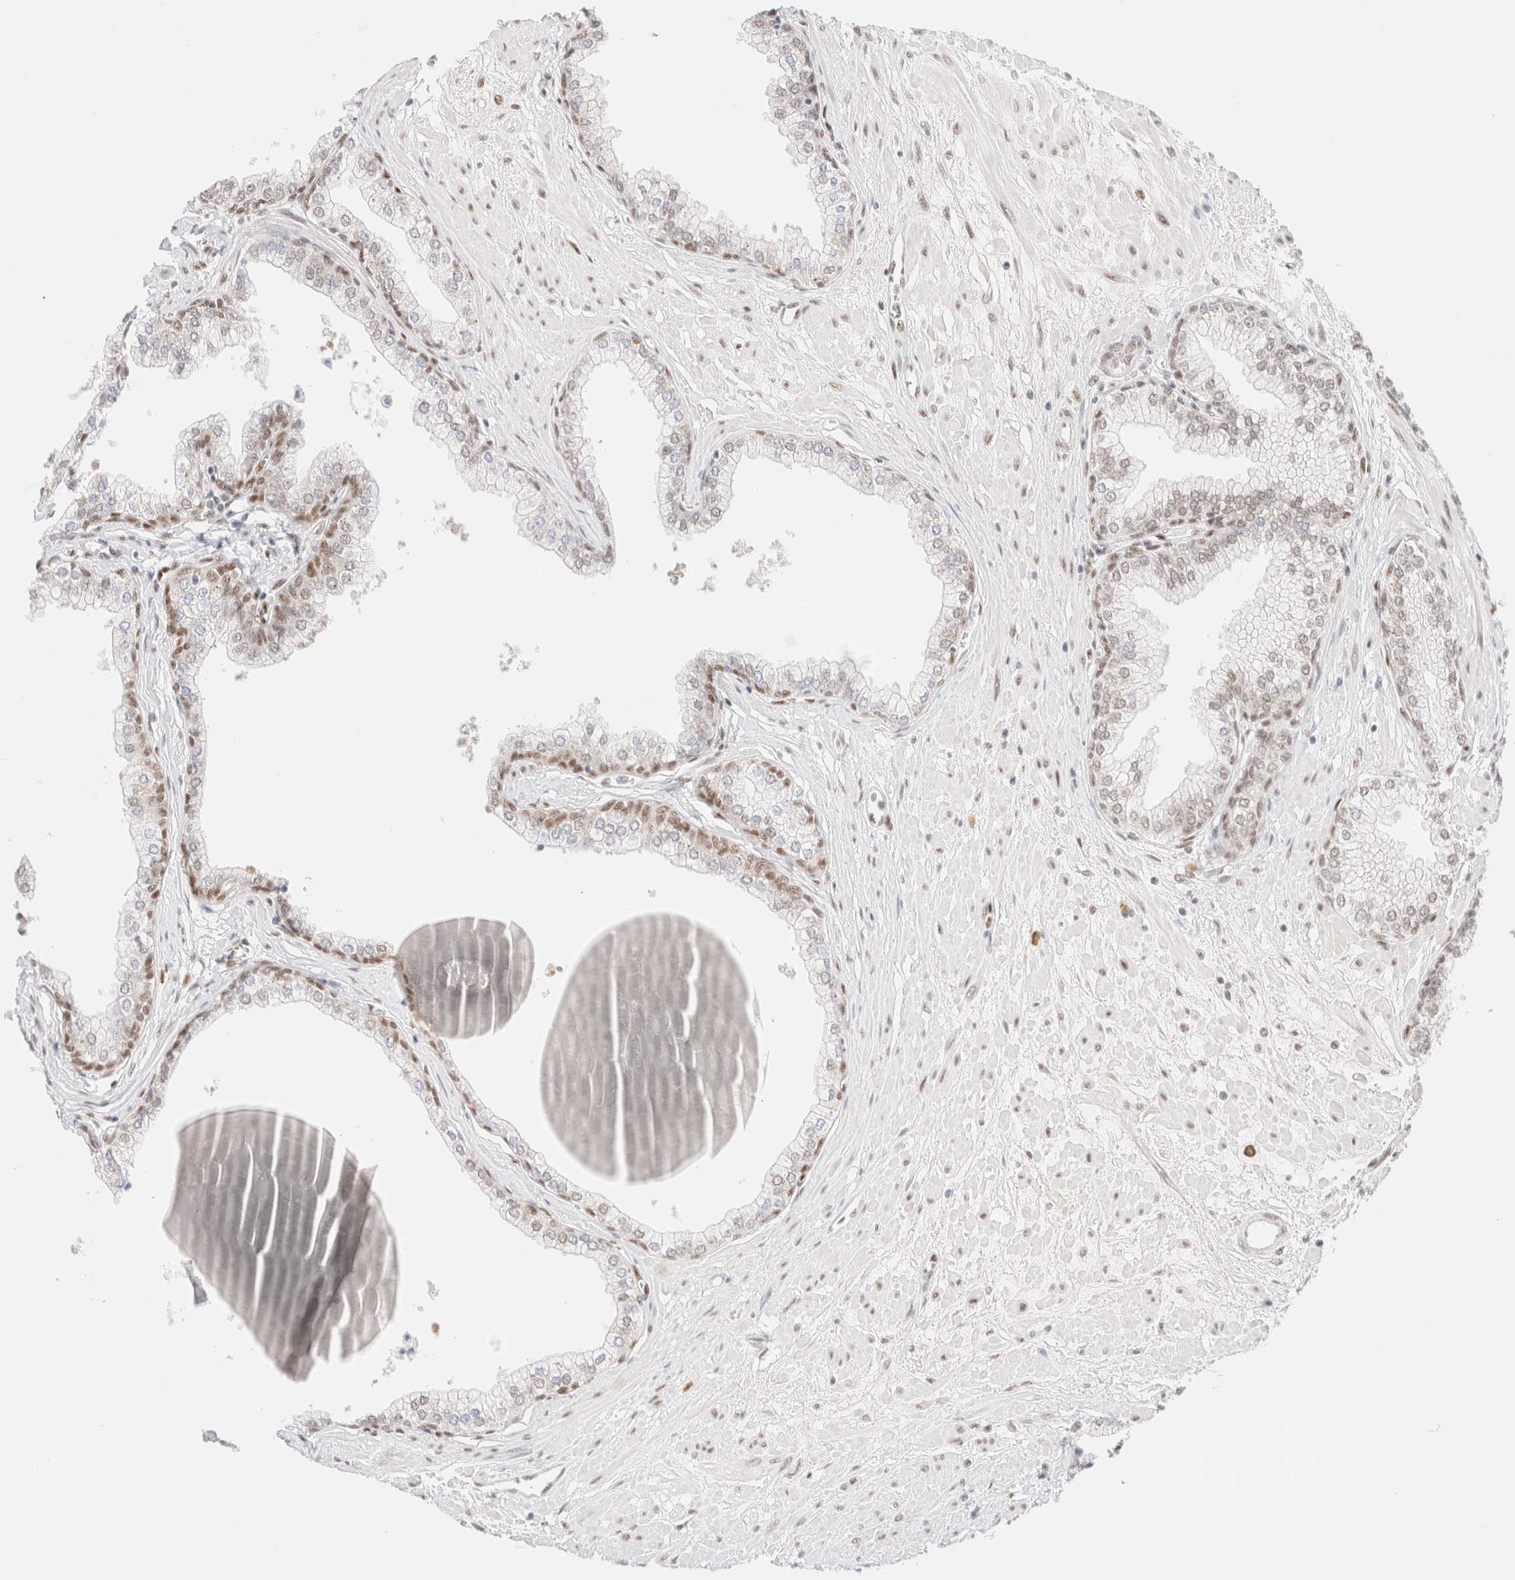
{"staining": {"intensity": "moderate", "quantity": ">75%", "location": "nuclear"}, "tissue": "prostate", "cell_type": "Glandular cells", "image_type": "normal", "snomed": [{"axis": "morphology", "description": "Normal tissue, NOS"}, {"axis": "morphology", "description": "Urothelial carcinoma, Low grade"}, {"axis": "topography", "description": "Urinary bladder"}, {"axis": "topography", "description": "Prostate"}], "caption": "Immunohistochemical staining of normal prostate displays medium levels of moderate nuclear positivity in approximately >75% of glandular cells. (DAB (3,3'-diaminobenzidine) = brown stain, brightfield microscopy at high magnification).", "gene": "CIC", "patient": {"sex": "male", "age": 60}}